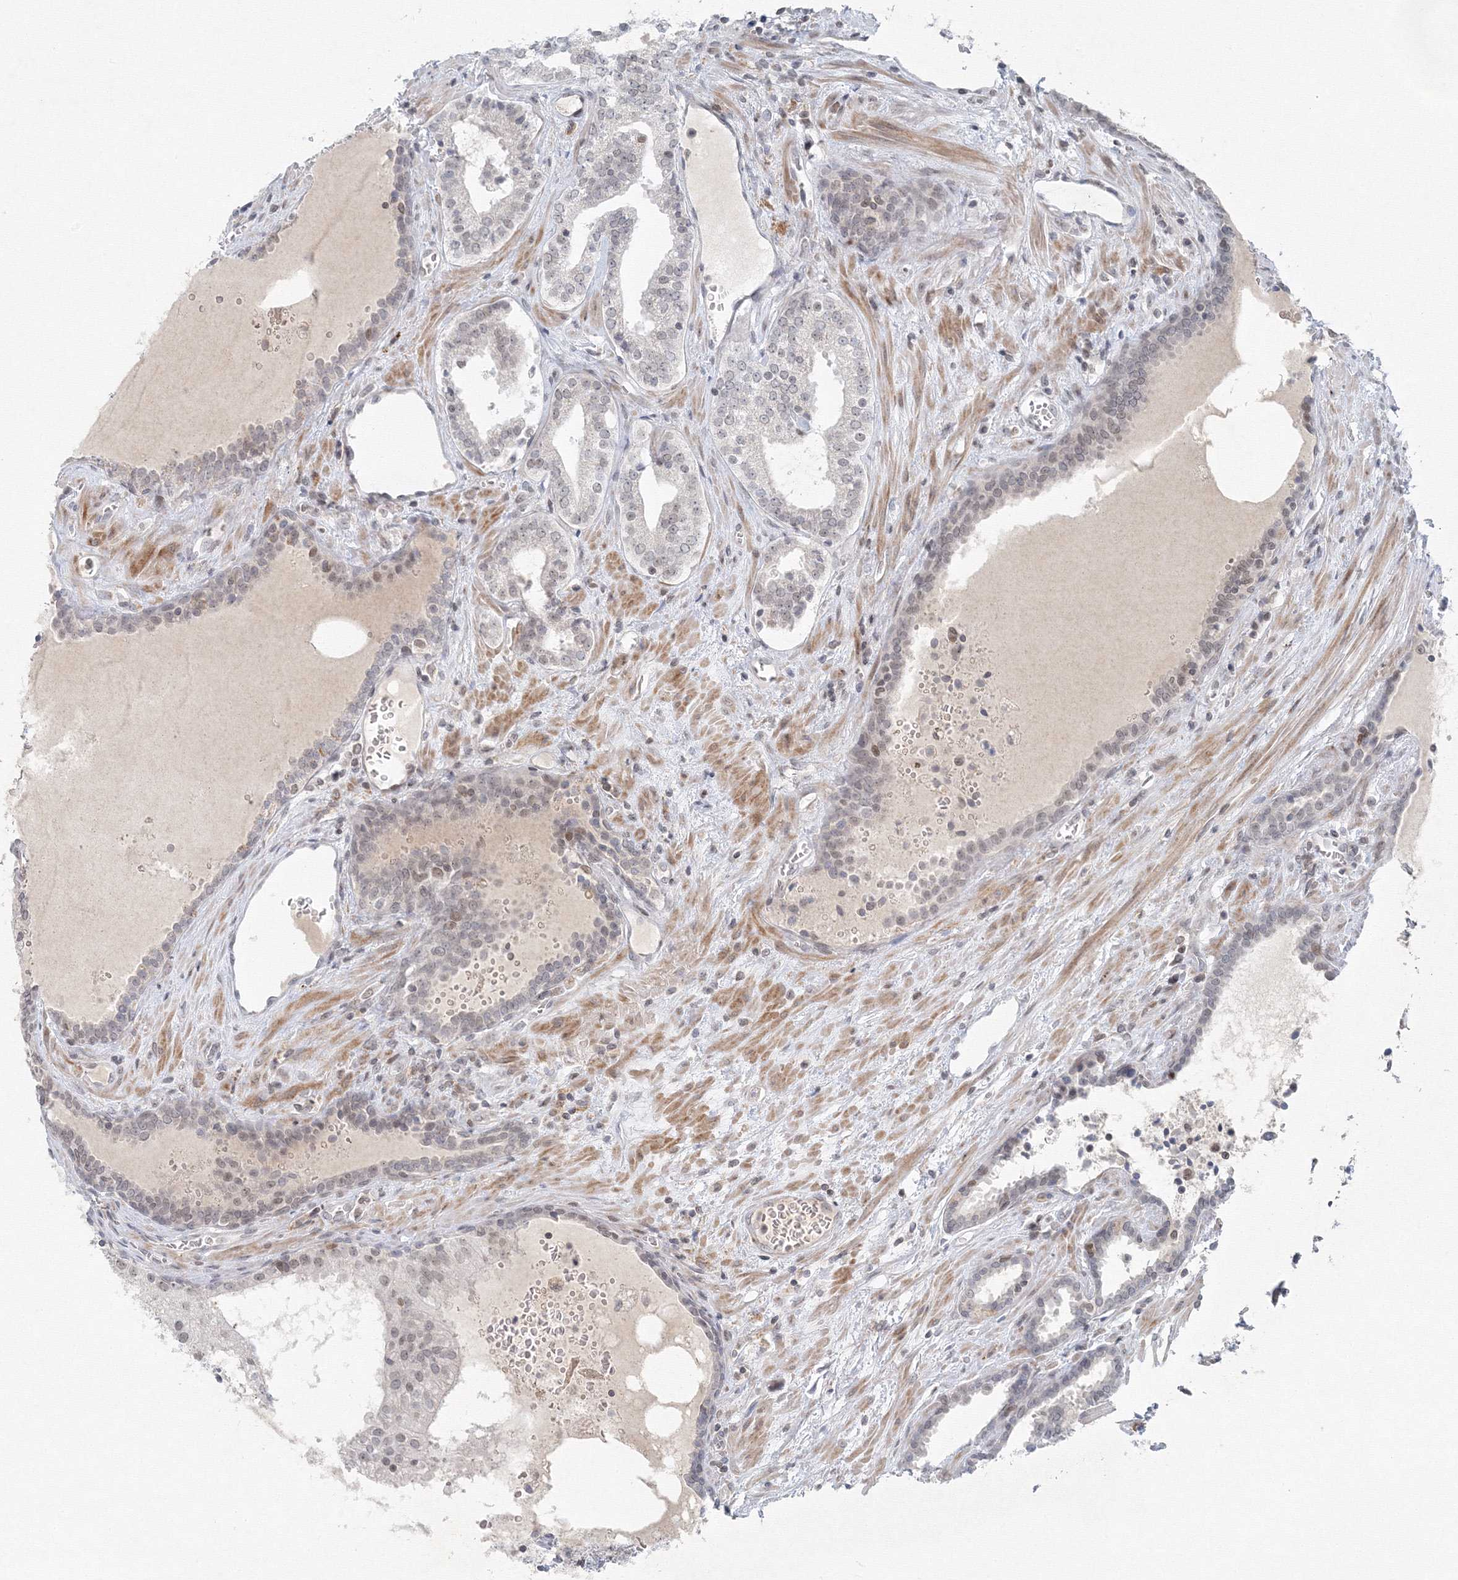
{"staining": {"intensity": "negative", "quantity": "none", "location": "none"}, "tissue": "prostate cancer", "cell_type": "Tumor cells", "image_type": "cancer", "snomed": [{"axis": "morphology", "description": "Adenocarcinoma, High grade"}, {"axis": "topography", "description": "Prostate"}], "caption": "Immunohistochemical staining of human high-grade adenocarcinoma (prostate) shows no significant positivity in tumor cells.", "gene": "KIF4A", "patient": {"sex": "male", "age": 68}}